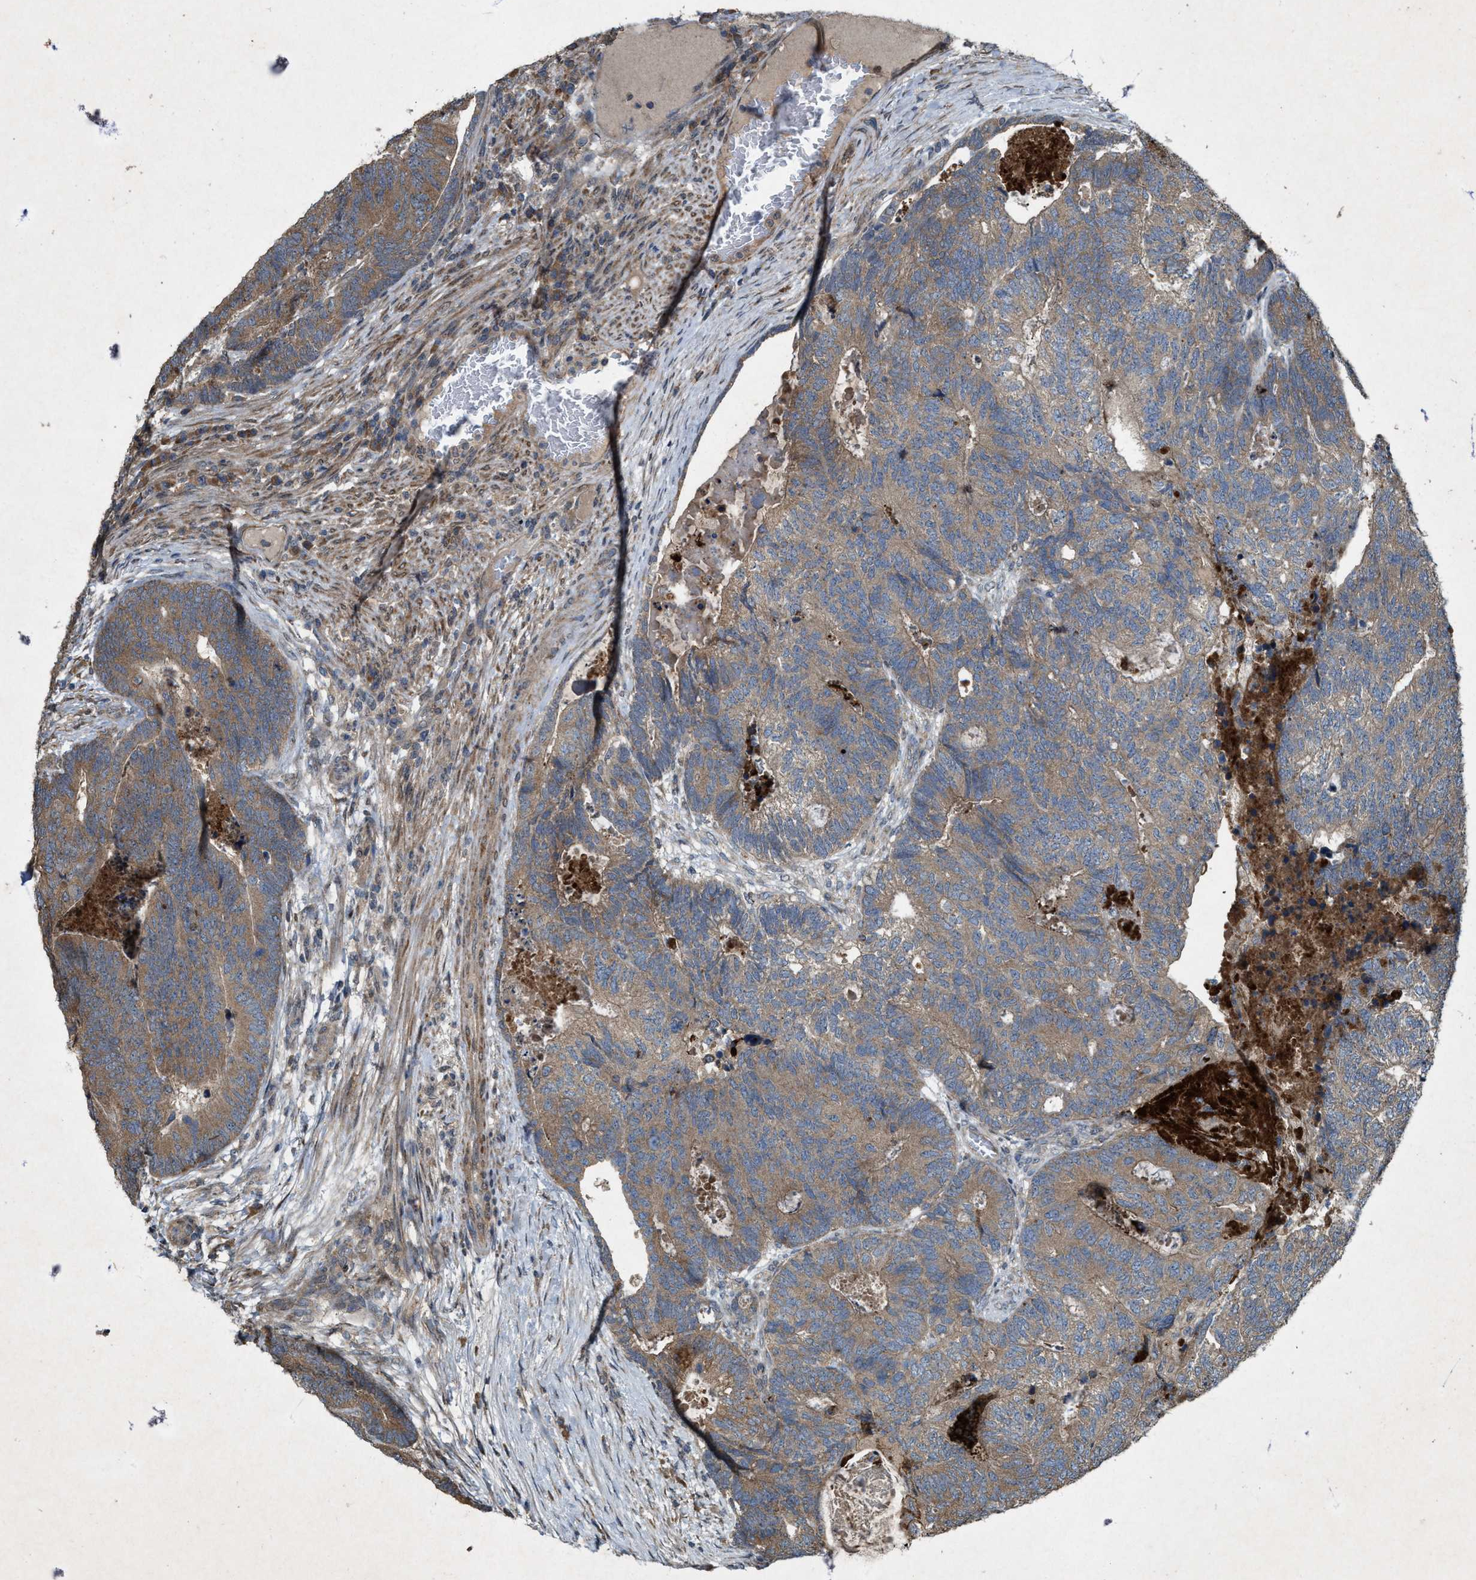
{"staining": {"intensity": "moderate", "quantity": ">75%", "location": "cytoplasmic/membranous"}, "tissue": "colorectal cancer", "cell_type": "Tumor cells", "image_type": "cancer", "snomed": [{"axis": "morphology", "description": "Adenocarcinoma, NOS"}, {"axis": "topography", "description": "Colon"}], "caption": "This is a micrograph of immunohistochemistry (IHC) staining of colorectal cancer, which shows moderate expression in the cytoplasmic/membranous of tumor cells.", "gene": "PDP2", "patient": {"sex": "female", "age": 67}}